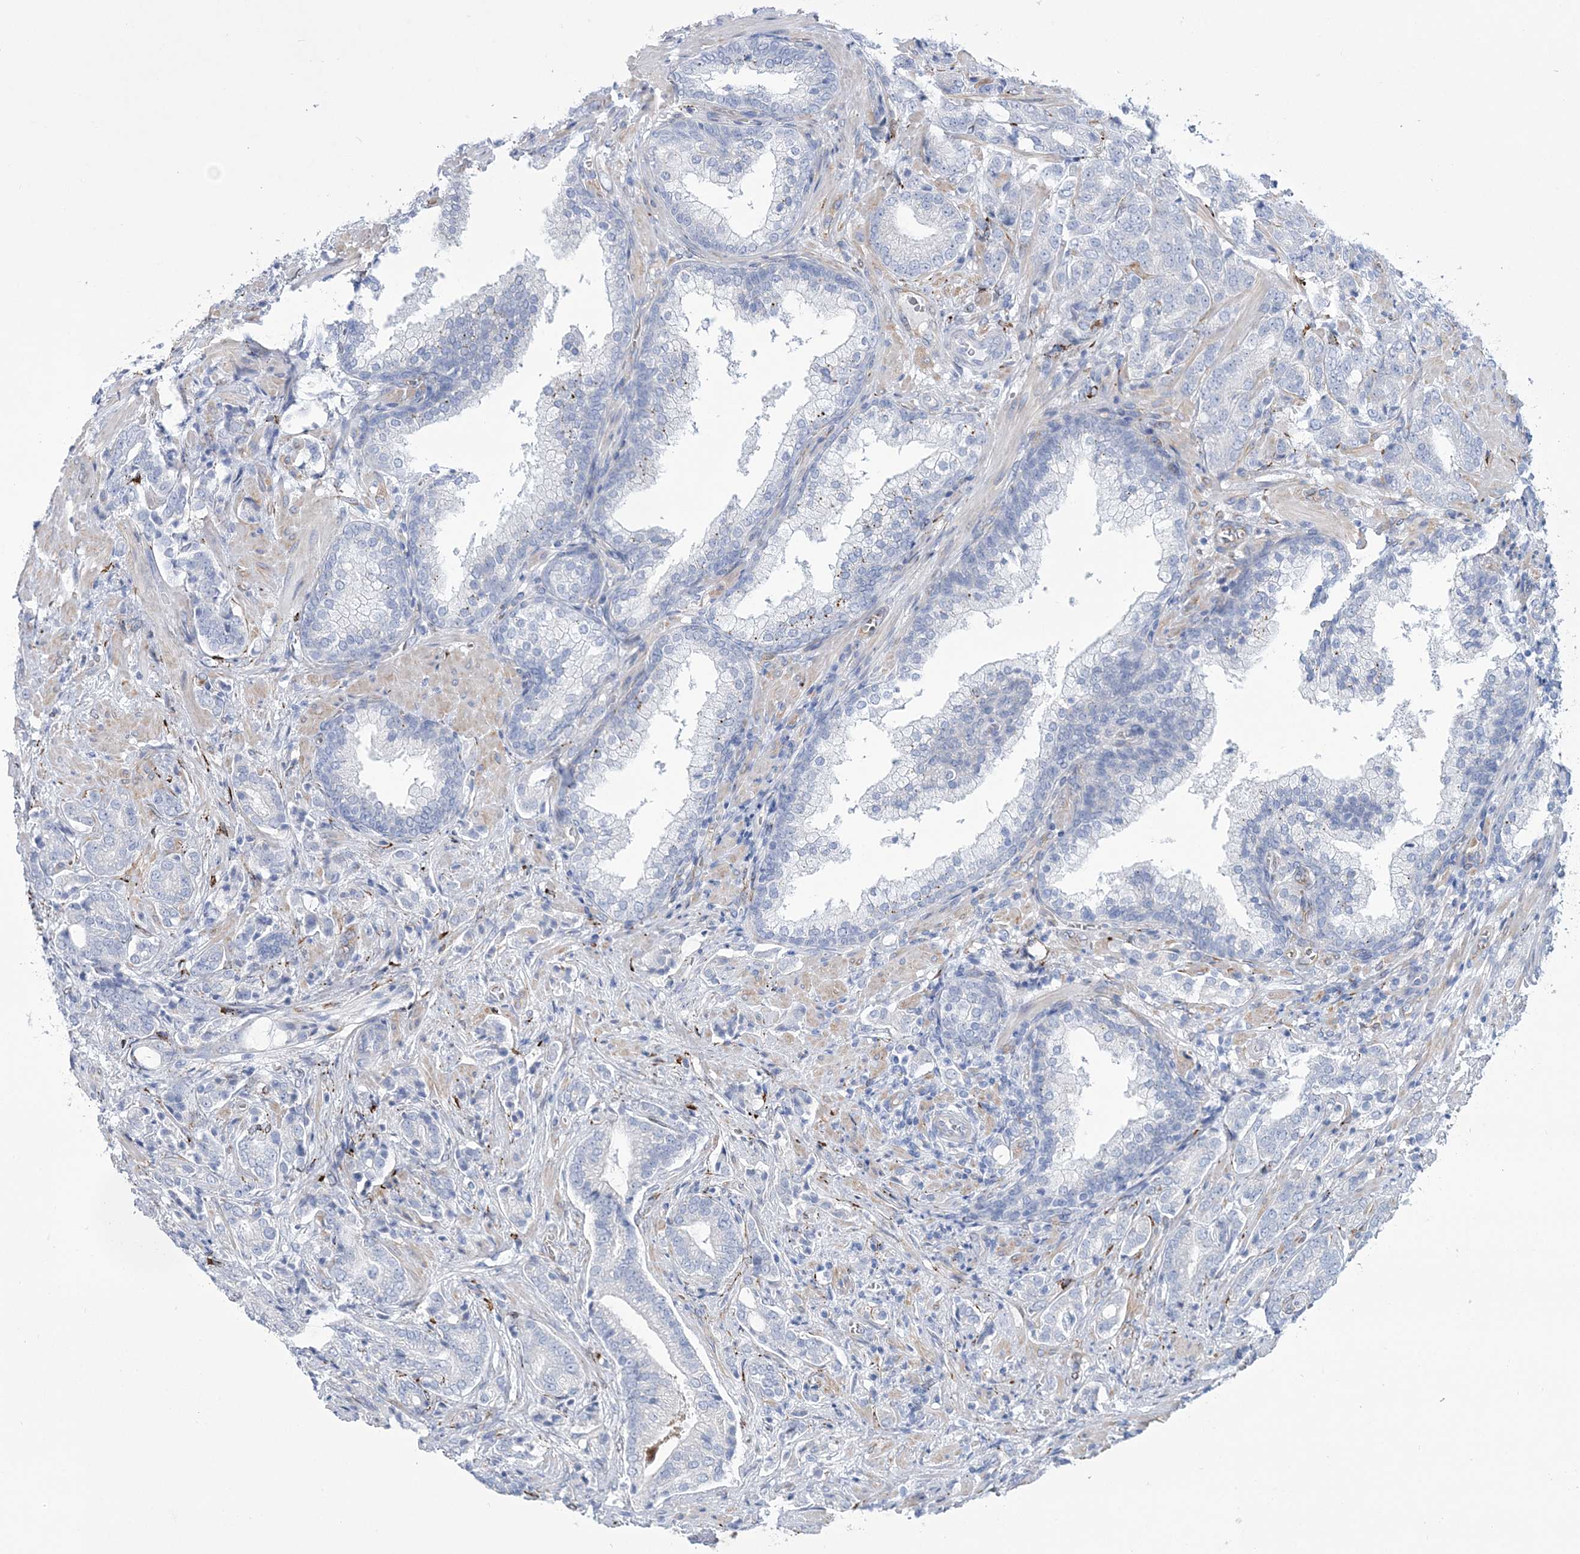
{"staining": {"intensity": "negative", "quantity": "none", "location": "none"}, "tissue": "prostate cancer", "cell_type": "Tumor cells", "image_type": "cancer", "snomed": [{"axis": "morphology", "description": "Adenocarcinoma, High grade"}, {"axis": "topography", "description": "Prostate"}], "caption": "A photomicrograph of human adenocarcinoma (high-grade) (prostate) is negative for staining in tumor cells.", "gene": "RAB11FIP5", "patient": {"sex": "male", "age": 57}}